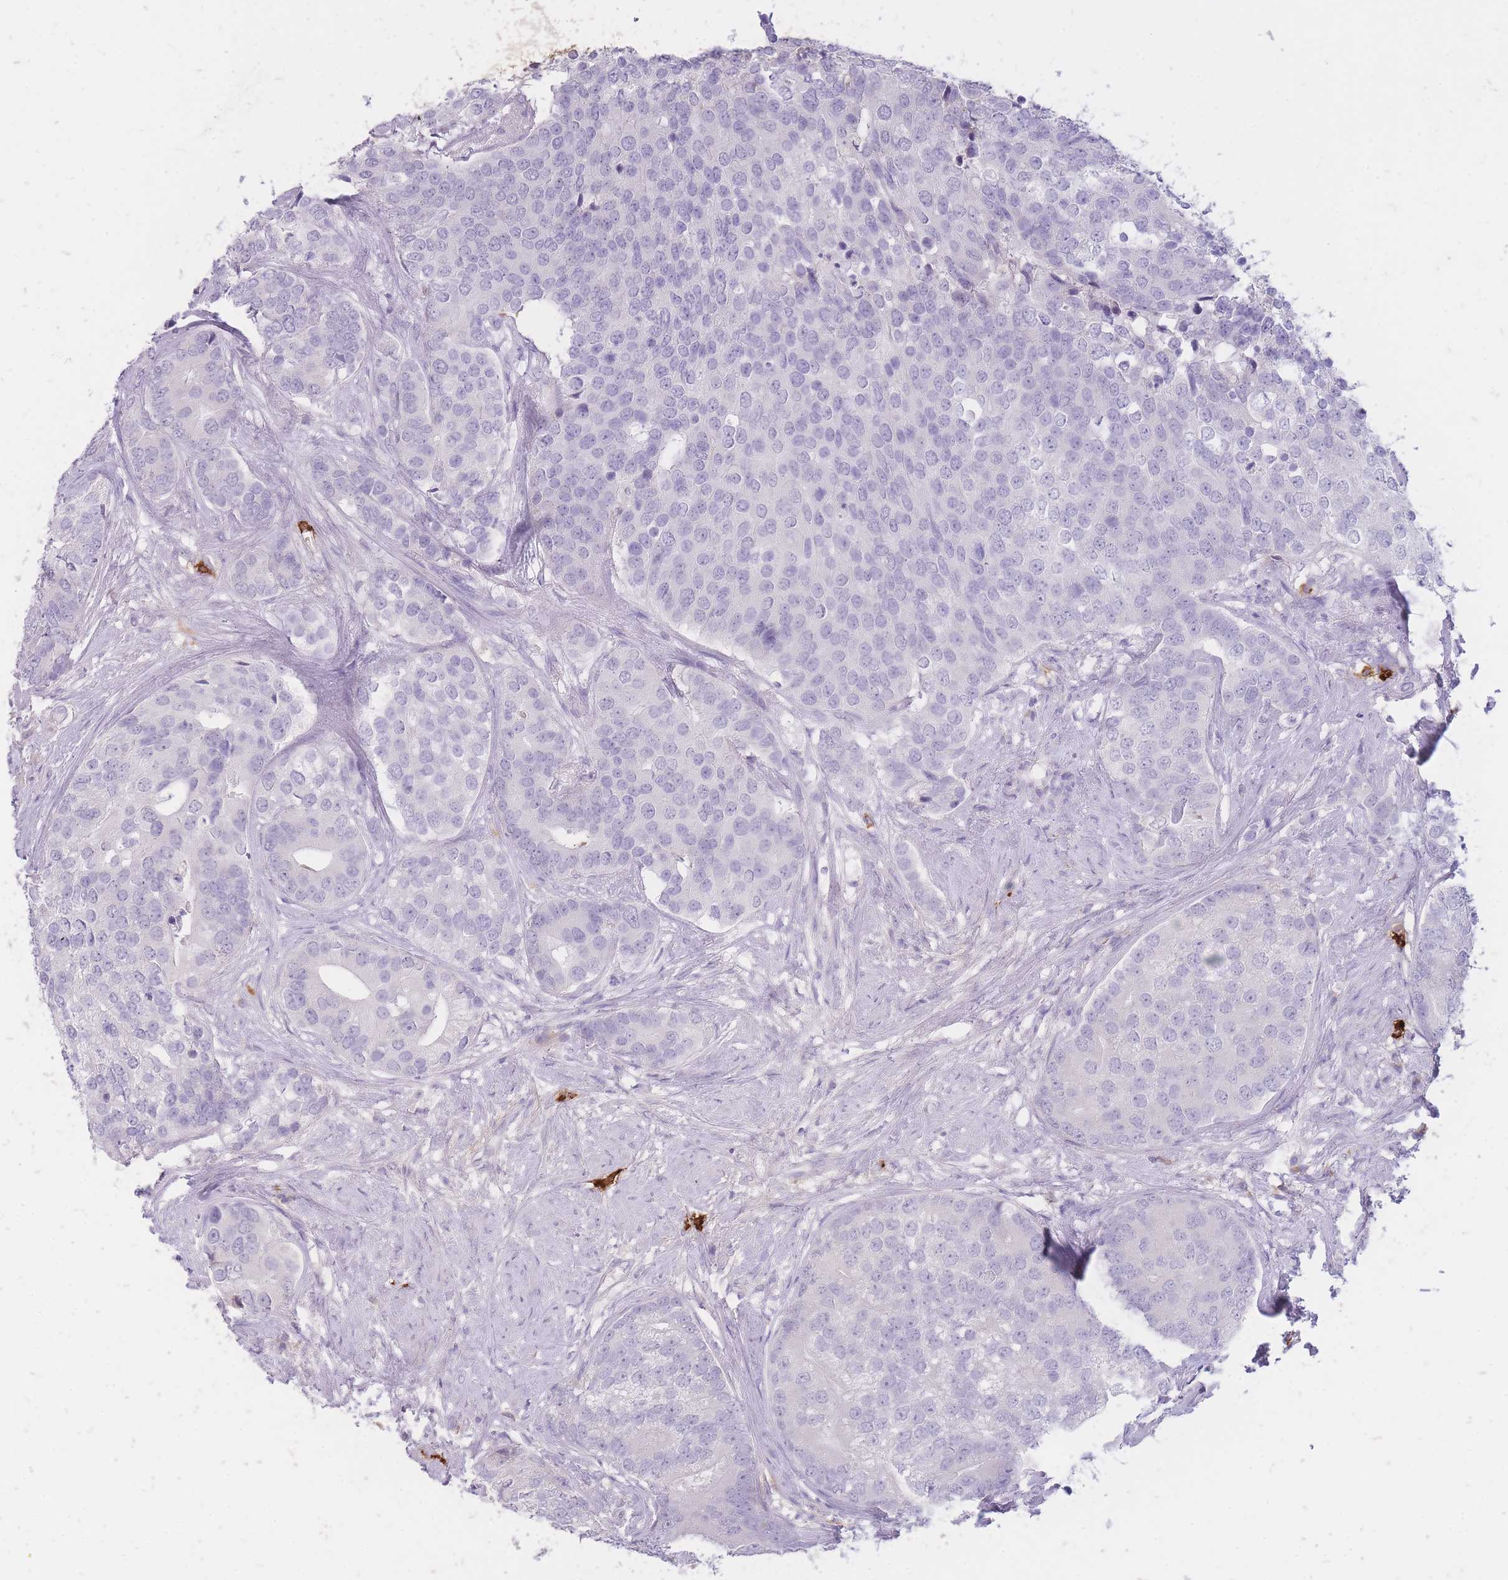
{"staining": {"intensity": "negative", "quantity": "none", "location": "none"}, "tissue": "prostate cancer", "cell_type": "Tumor cells", "image_type": "cancer", "snomed": [{"axis": "morphology", "description": "Adenocarcinoma, High grade"}, {"axis": "topography", "description": "Prostate"}], "caption": "The IHC image has no significant staining in tumor cells of prostate adenocarcinoma (high-grade) tissue.", "gene": "TPSD1", "patient": {"sex": "male", "age": 62}}